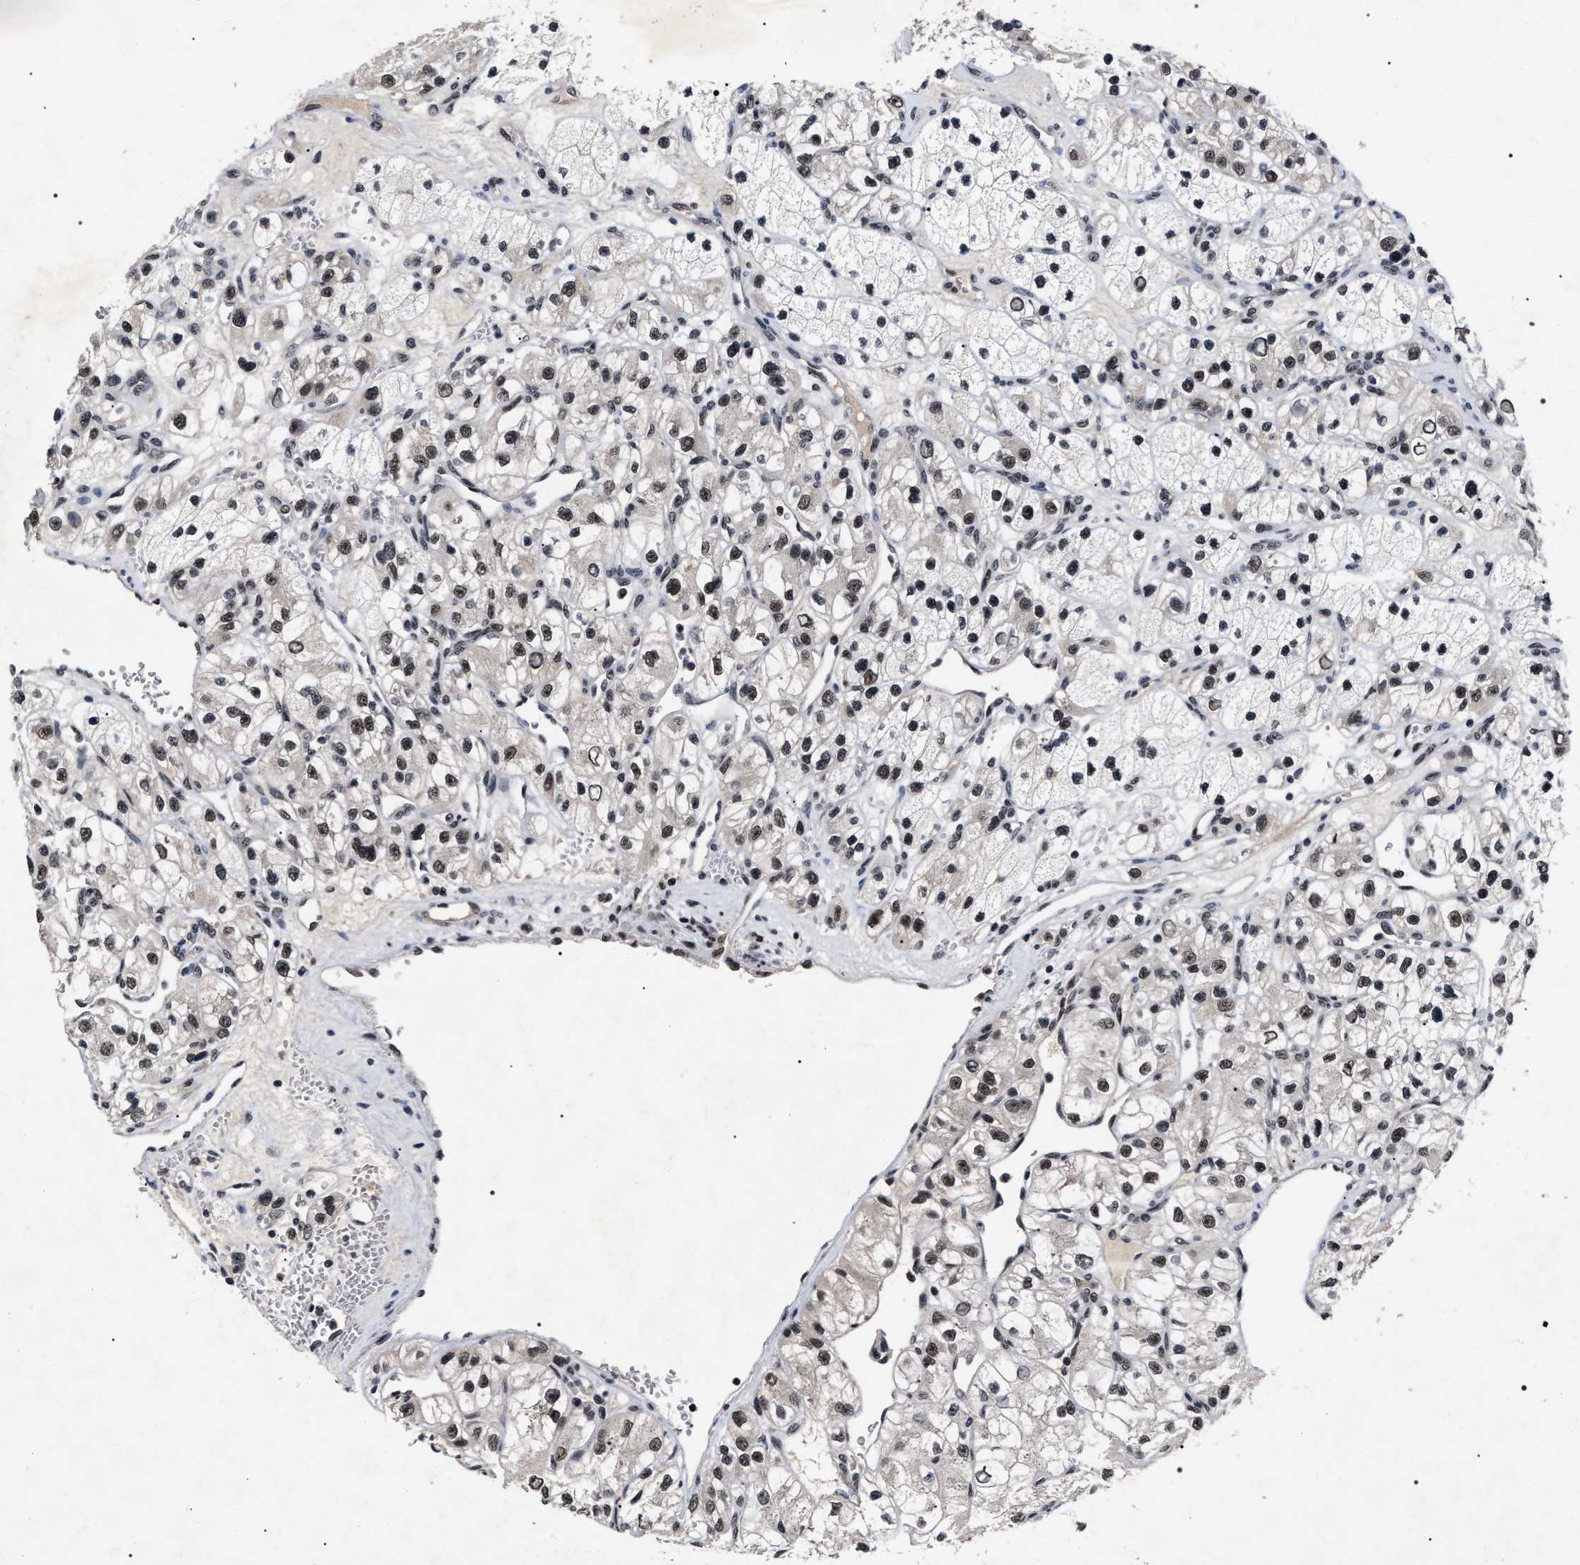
{"staining": {"intensity": "moderate", "quantity": "25%-75%", "location": "nuclear"}, "tissue": "renal cancer", "cell_type": "Tumor cells", "image_type": "cancer", "snomed": [{"axis": "morphology", "description": "Adenocarcinoma, NOS"}, {"axis": "topography", "description": "Kidney"}], "caption": "IHC image of neoplastic tissue: human adenocarcinoma (renal) stained using immunohistochemistry exhibits medium levels of moderate protein expression localized specifically in the nuclear of tumor cells, appearing as a nuclear brown color.", "gene": "RRP1B", "patient": {"sex": "female", "age": 57}}